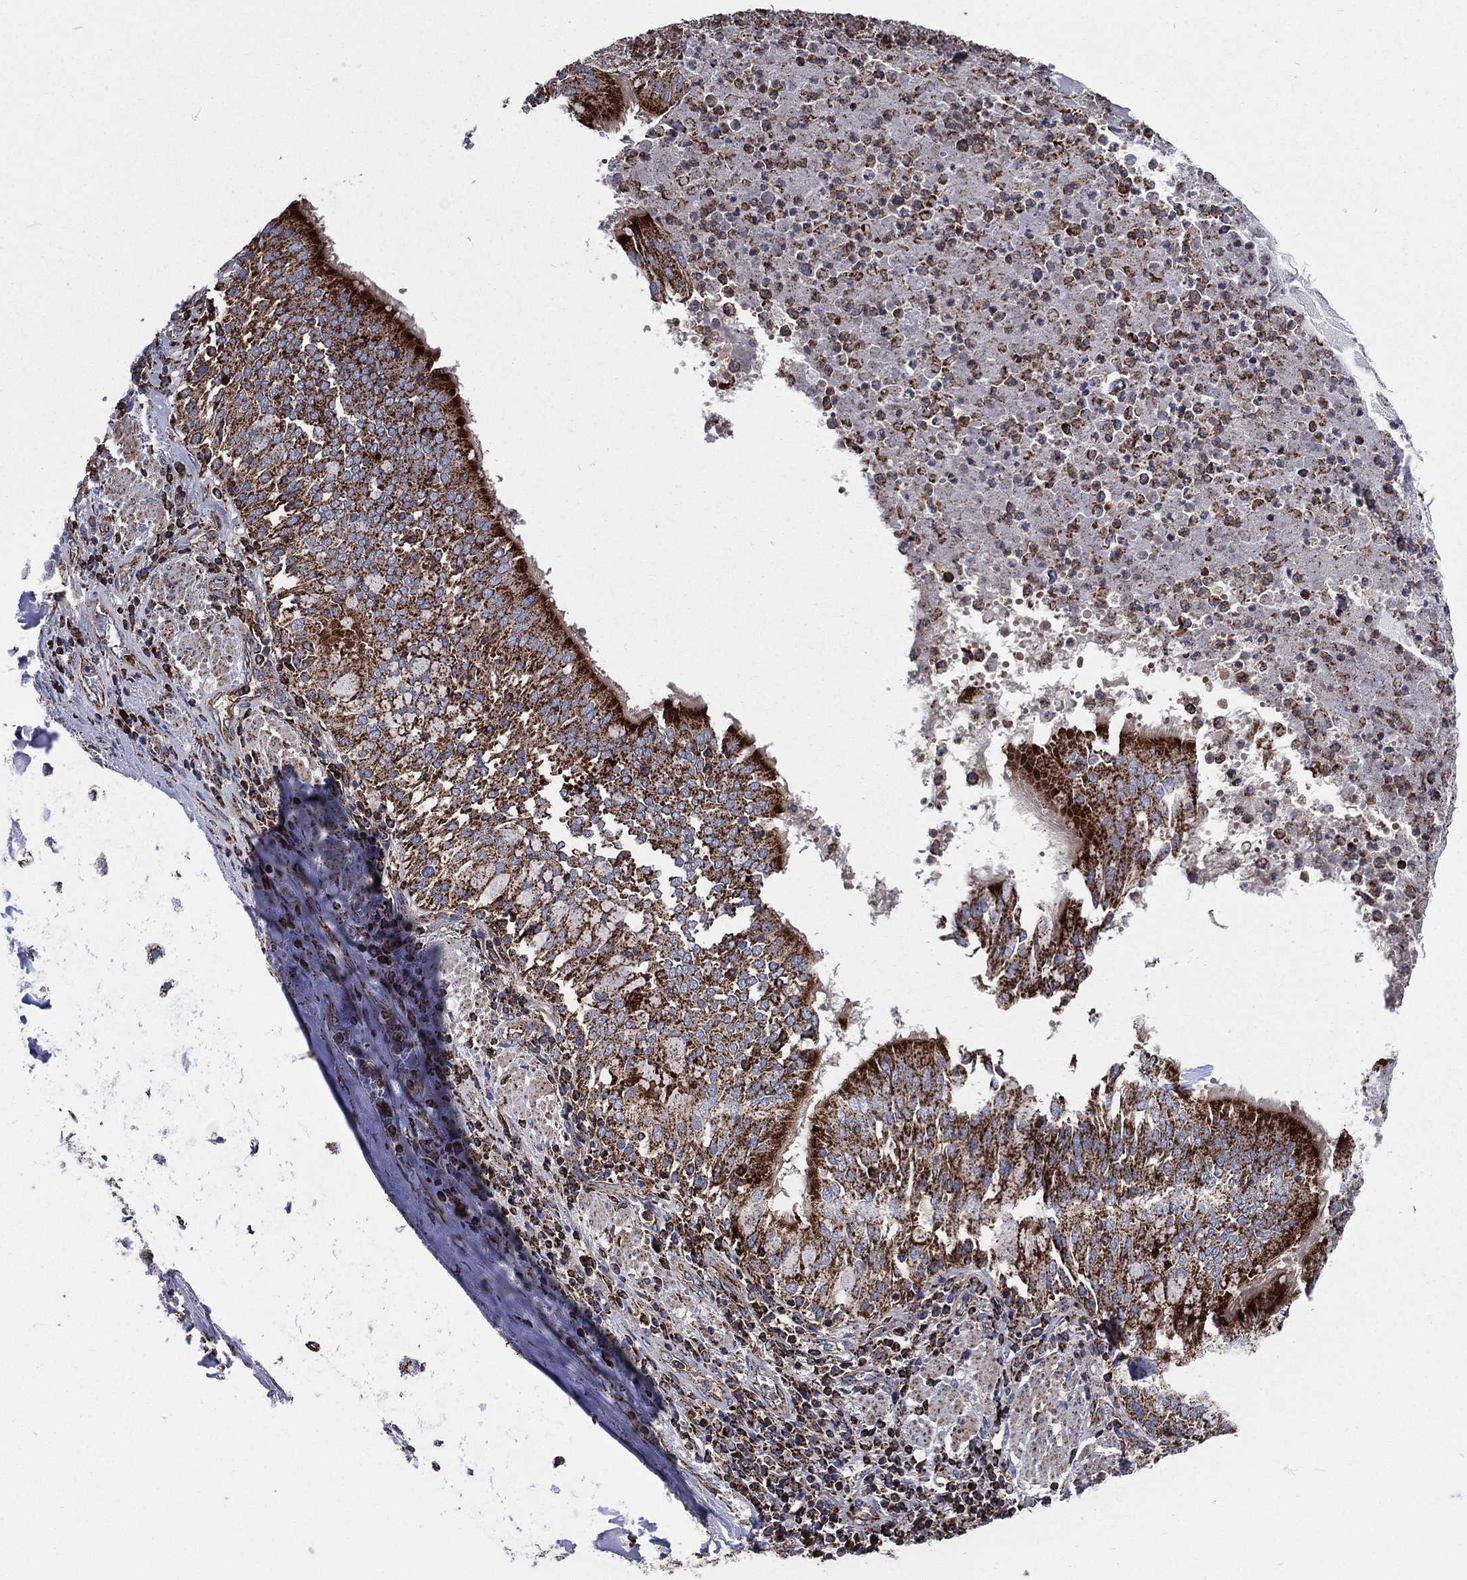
{"staining": {"intensity": "strong", "quantity": "25%-75%", "location": "cytoplasmic/membranous"}, "tissue": "lung cancer", "cell_type": "Tumor cells", "image_type": "cancer", "snomed": [{"axis": "morphology", "description": "Normal tissue, NOS"}, {"axis": "morphology", "description": "Squamous cell carcinoma, NOS"}, {"axis": "topography", "description": "Bronchus"}, {"axis": "topography", "description": "Lung"}], "caption": "This image demonstrates immunohistochemistry staining of lung cancer (squamous cell carcinoma), with high strong cytoplasmic/membranous positivity in about 25%-75% of tumor cells.", "gene": "ANKRD37", "patient": {"sex": "male", "age": 64}}